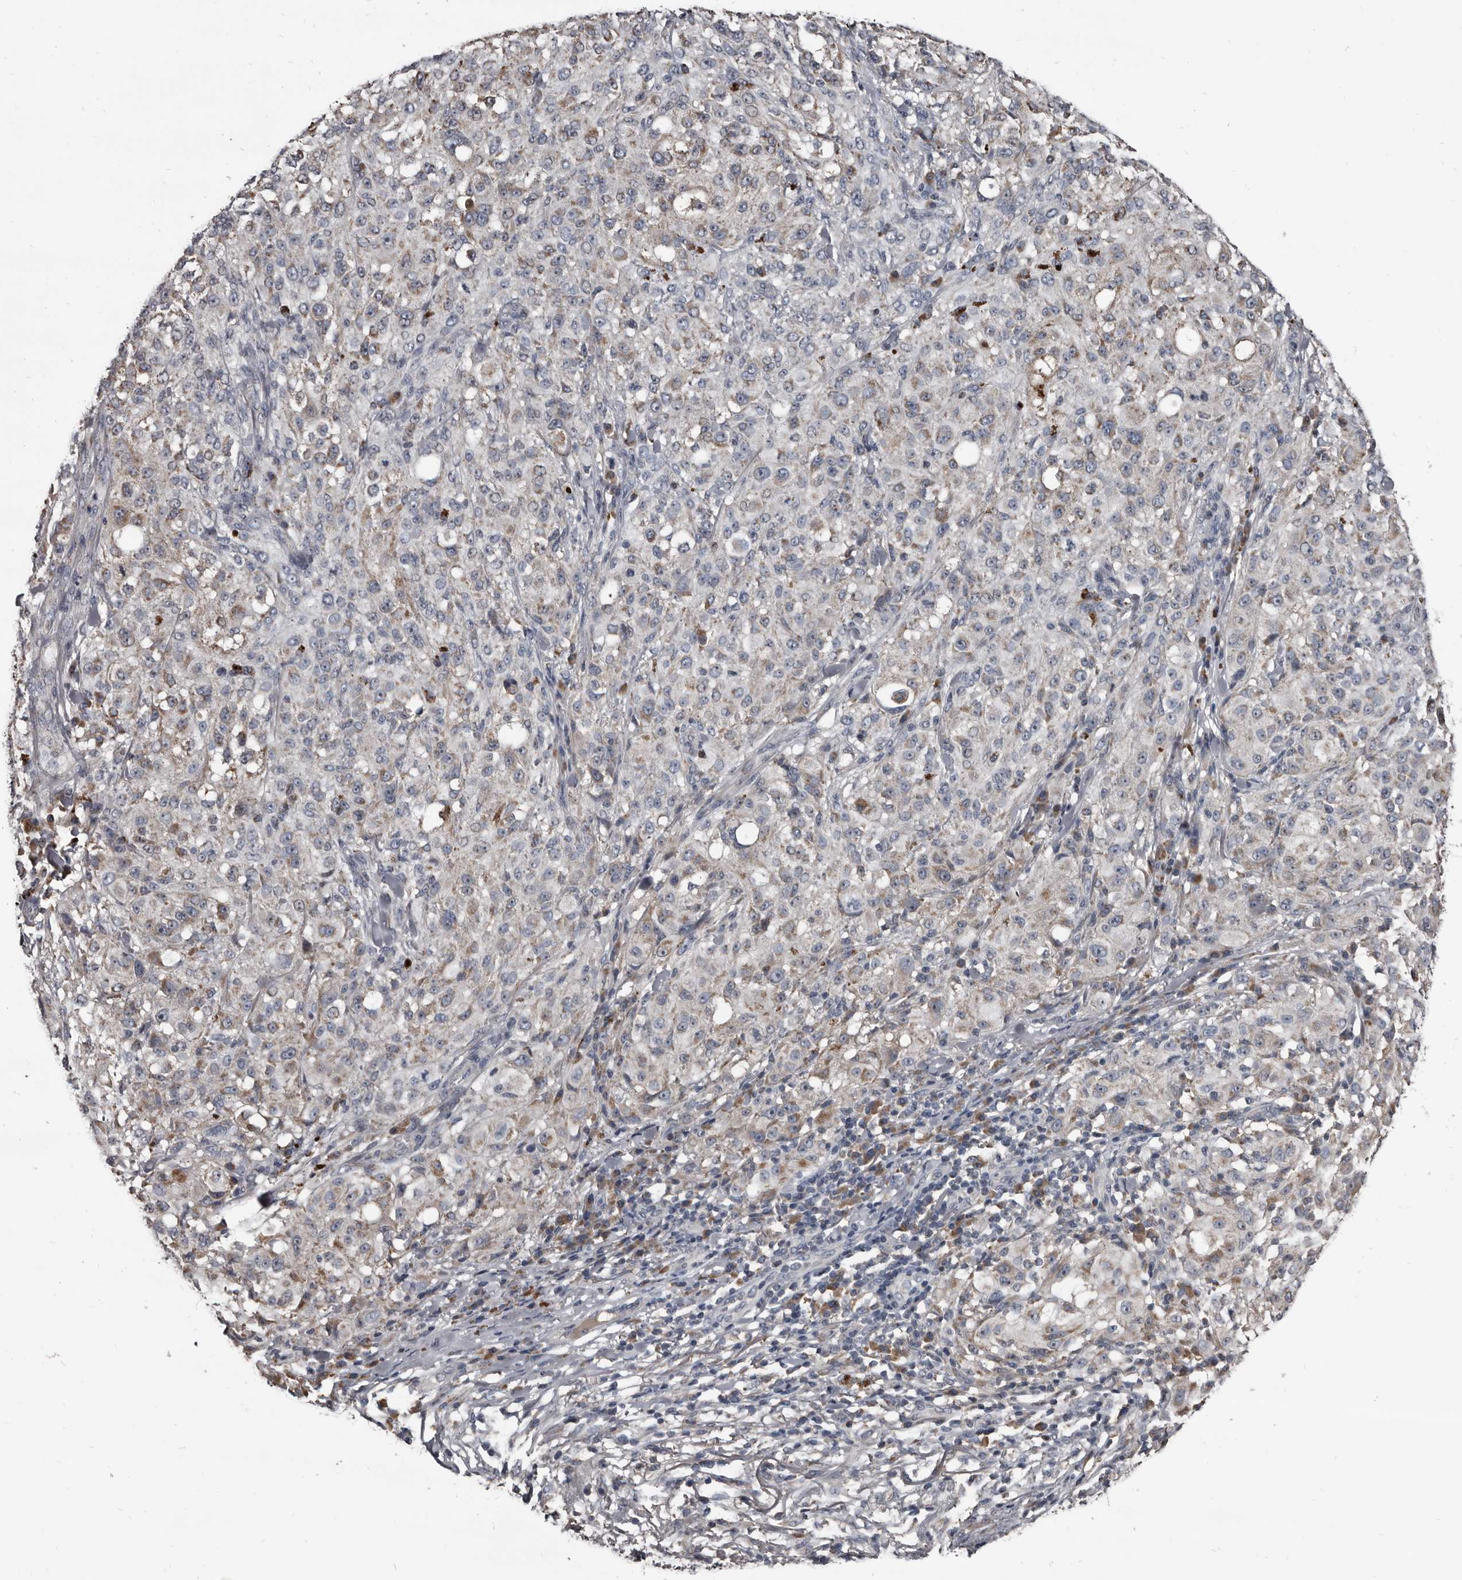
{"staining": {"intensity": "weak", "quantity": "25%-75%", "location": "cytoplasmic/membranous"}, "tissue": "melanoma", "cell_type": "Tumor cells", "image_type": "cancer", "snomed": [{"axis": "morphology", "description": "Necrosis, NOS"}, {"axis": "morphology", "description": "Malignant melanoma, NOS"}, {"axis": "topography", "description": "Skin"}], "caption": "Immunohistochemistry (IHC) micrograph of malignant melanoma stained for a protein (brown), which displays low levels of weak cytoplasmic/membranous expression in approximately 25%-75% of tumor cells.", "gene": "GREB1", "patient": {"sex": "female", "age": 87}}